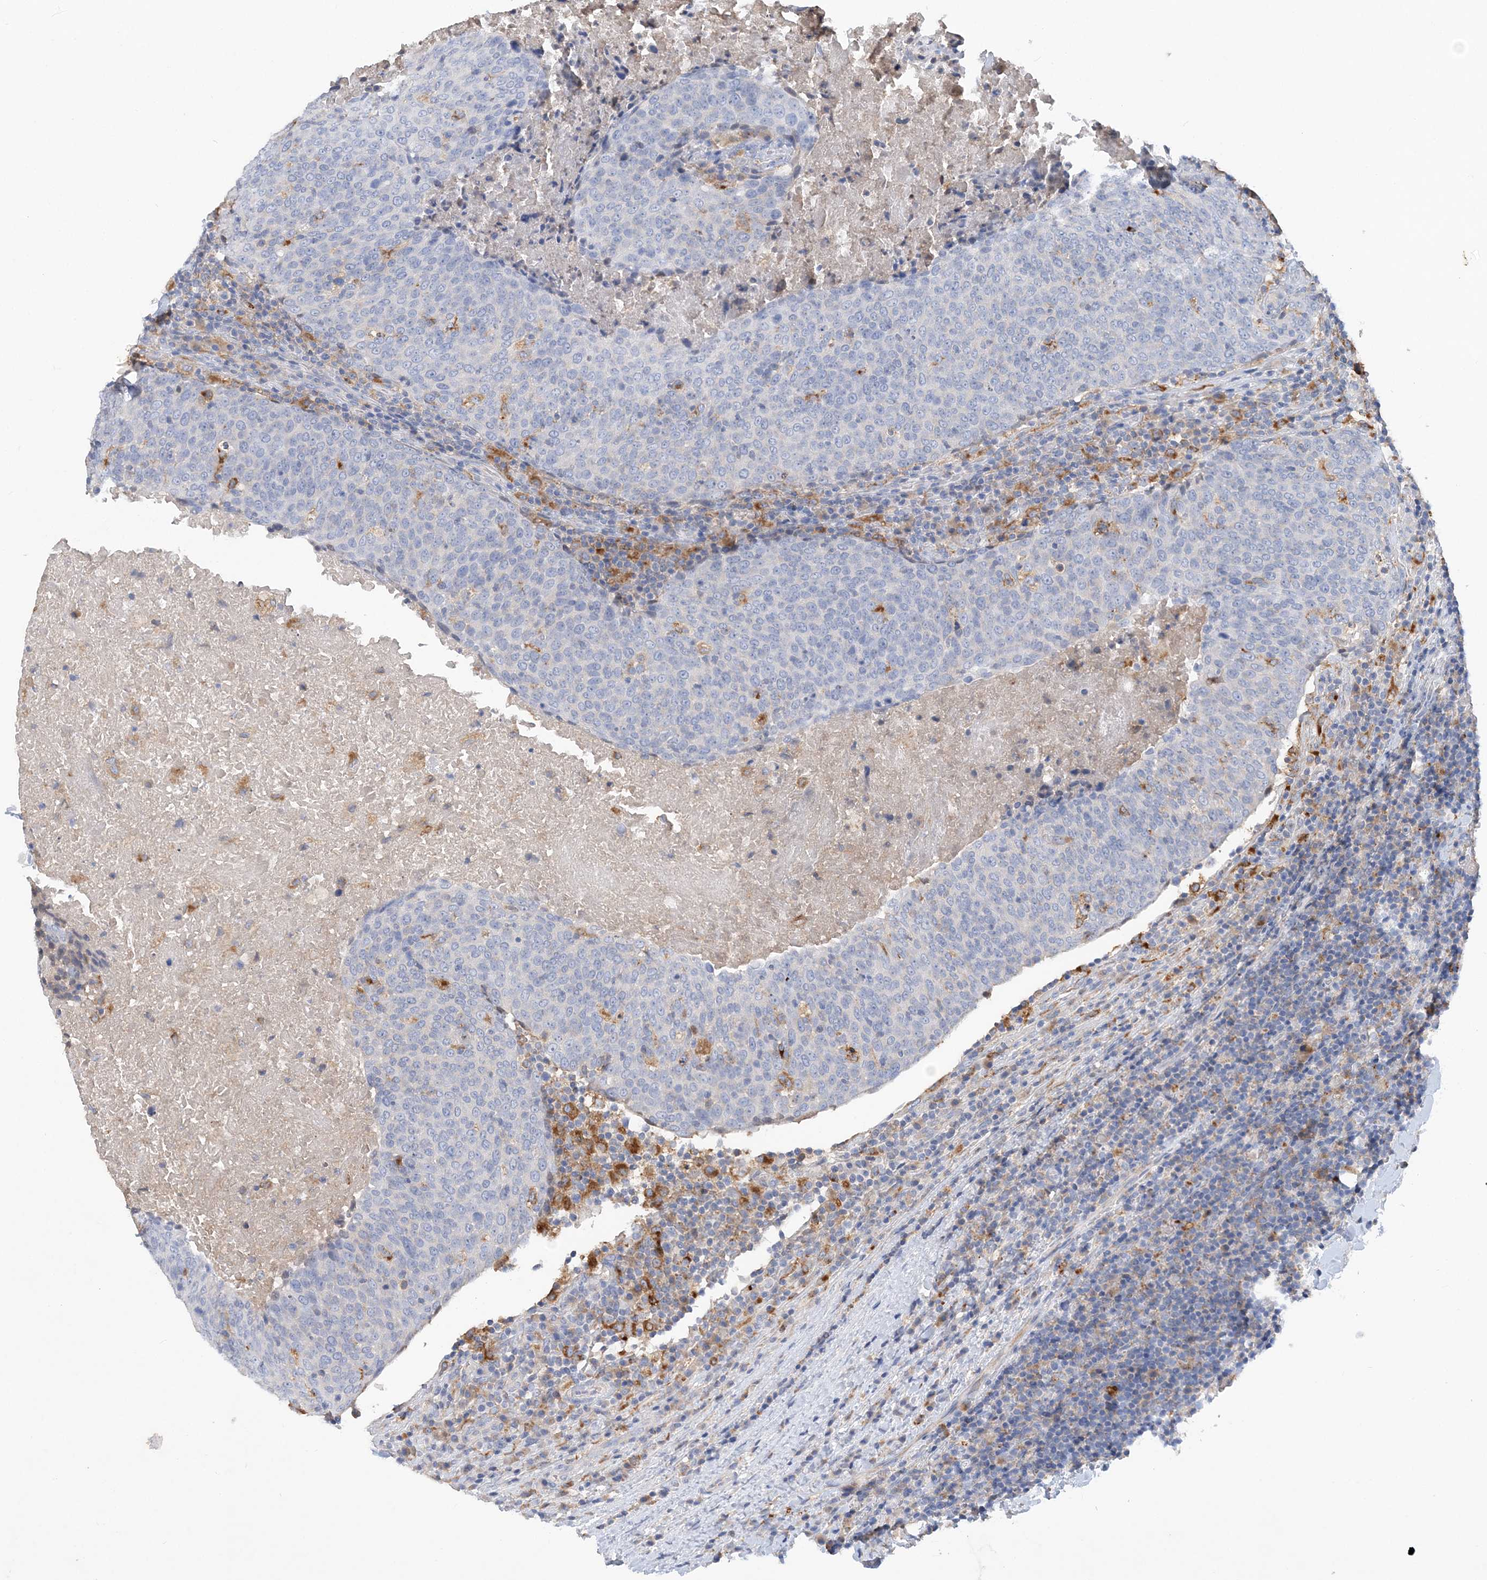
{"staining": {"intensity": "negative", "quantity": "none", "location": "none"}, "tissue": "head and neck cancer", "cell_type": "Tumor cells", "image_type": "cancer", "snomed": [{"axis": "morphology", "description": "Squamous cell carcinoma, NOS"}, {"axis": "morphology", "description": "Squamous cell carcinoma, metastatic, NOS"}, {"axis": "topography", "description": "Lymph node"}, {"axis": "topography", "description": "Head-Neck"}], "caption": "Immunohistochemistry (IHC) image of human head and neck cancer stained for a protein (brown), which reveals no staining in tumor cells.", "gene": "GRINA", "patient": {"sex": "male", "age": 62}}